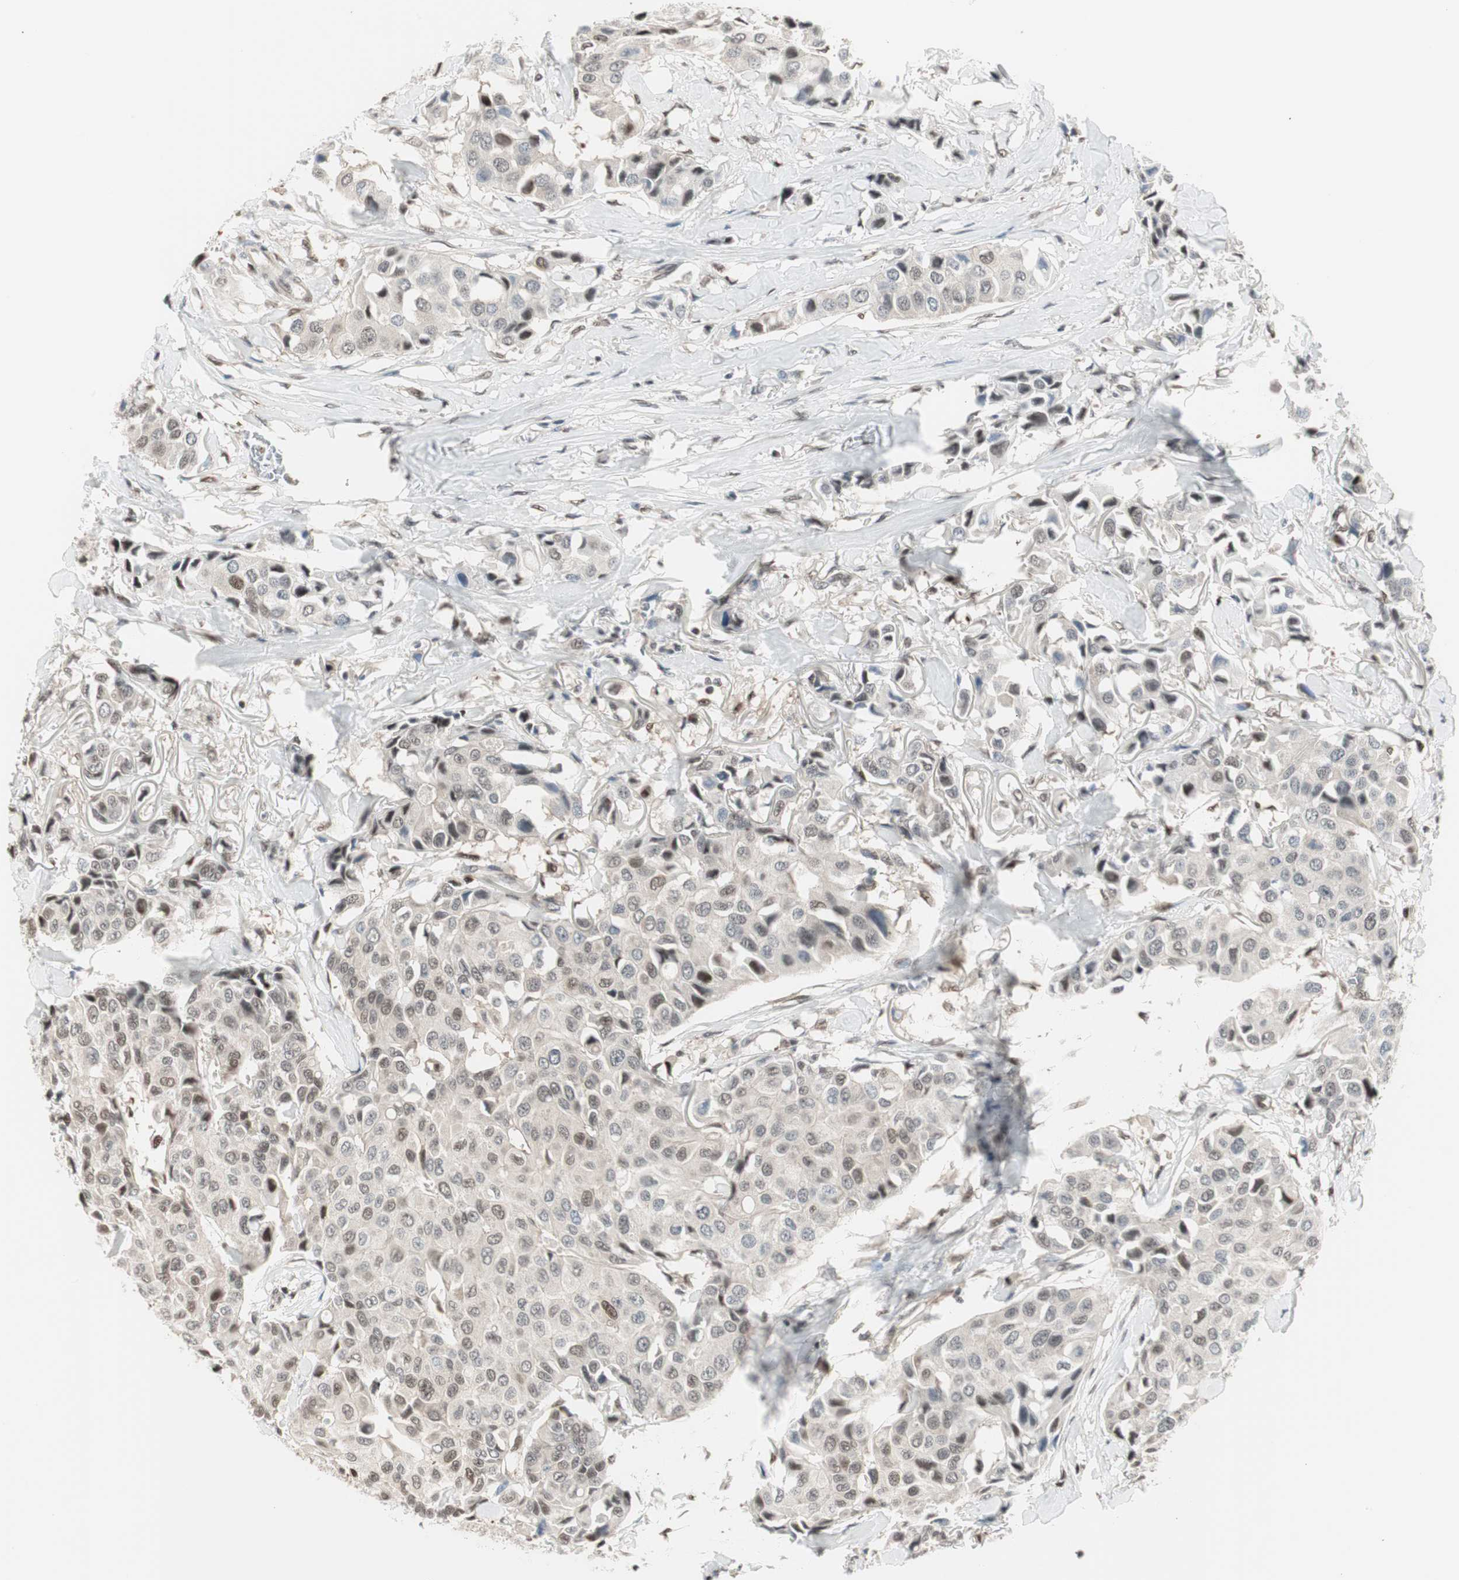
{"staining": {"intensity": "moderate", "quantity": "<25%", "location": "nuclear"}, "tissue": "breast cancer", "cell_type": "Tumor cells", "image_type": "cancer", "snomed": [{"axis": "morphology", "description": "Duct carcinoma"}, {"axis": "topography", "description": "Breast"}], "caption": "This histopathology image reveals IHC staining of breast cancer (infiltrating ductal carcinoma), with low moderate nuclear staining in about <25% of tumor cells.", "gene": "LONP2", "patient": {"sex": "female", "age": 80}}